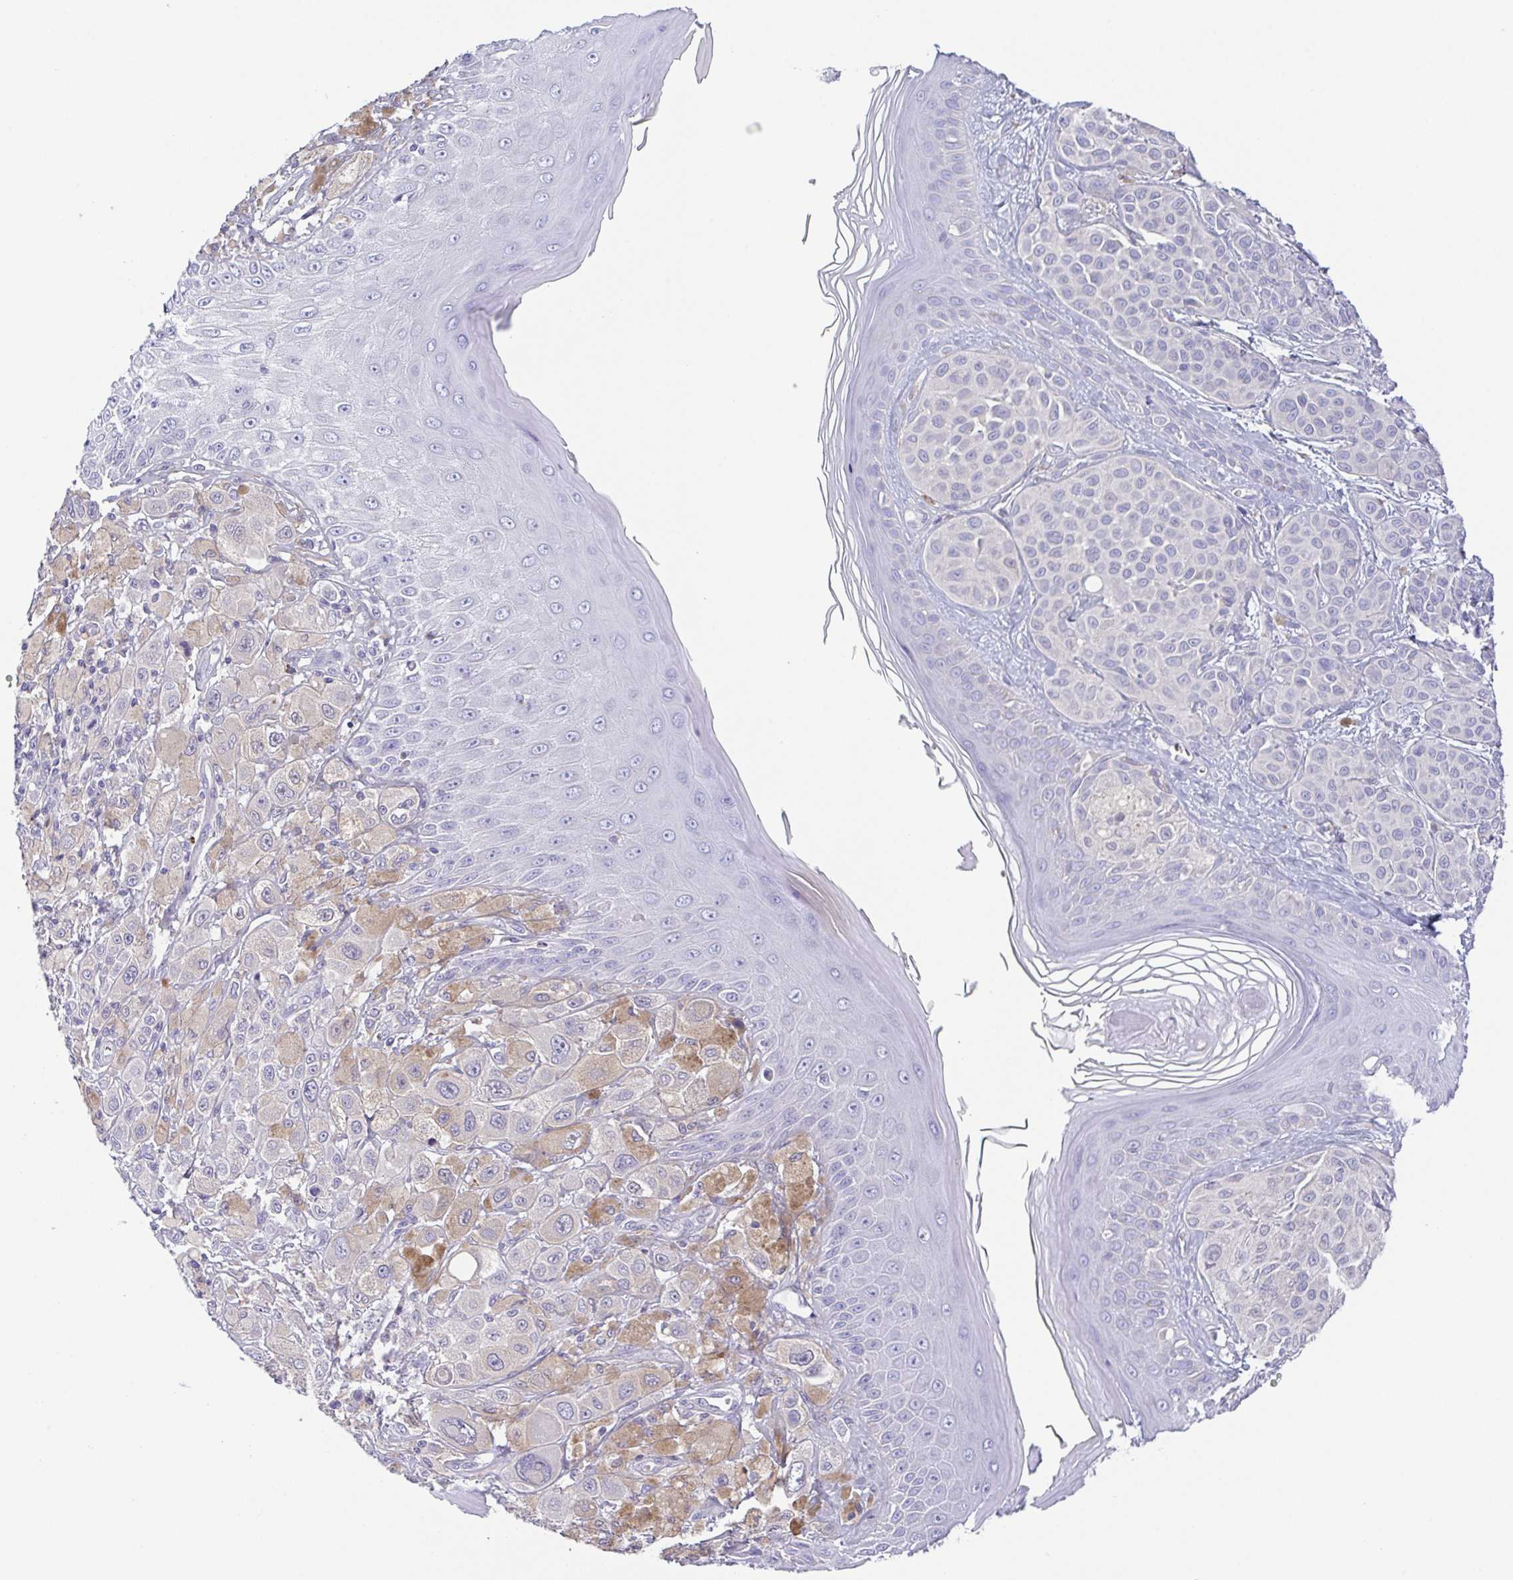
{"staining": {"intensity": "negative", "quantity": "none", "location": "none"}, "tissue": "melanoma", "cell_type": "Tumor cells", "image_type": "cancer", "snomed": [{"axis": "morphology", "description": "Malignant melanoma, NOS"}, {"axis": "topography", "description": "Skin"}], "caption": "IHC histopathology image of melanoma stained for a protein (brown), which exhibits no positivity in tumor cells.", "gene": "PKDREJ", "patient": {"sex": "male", "age": 67}}